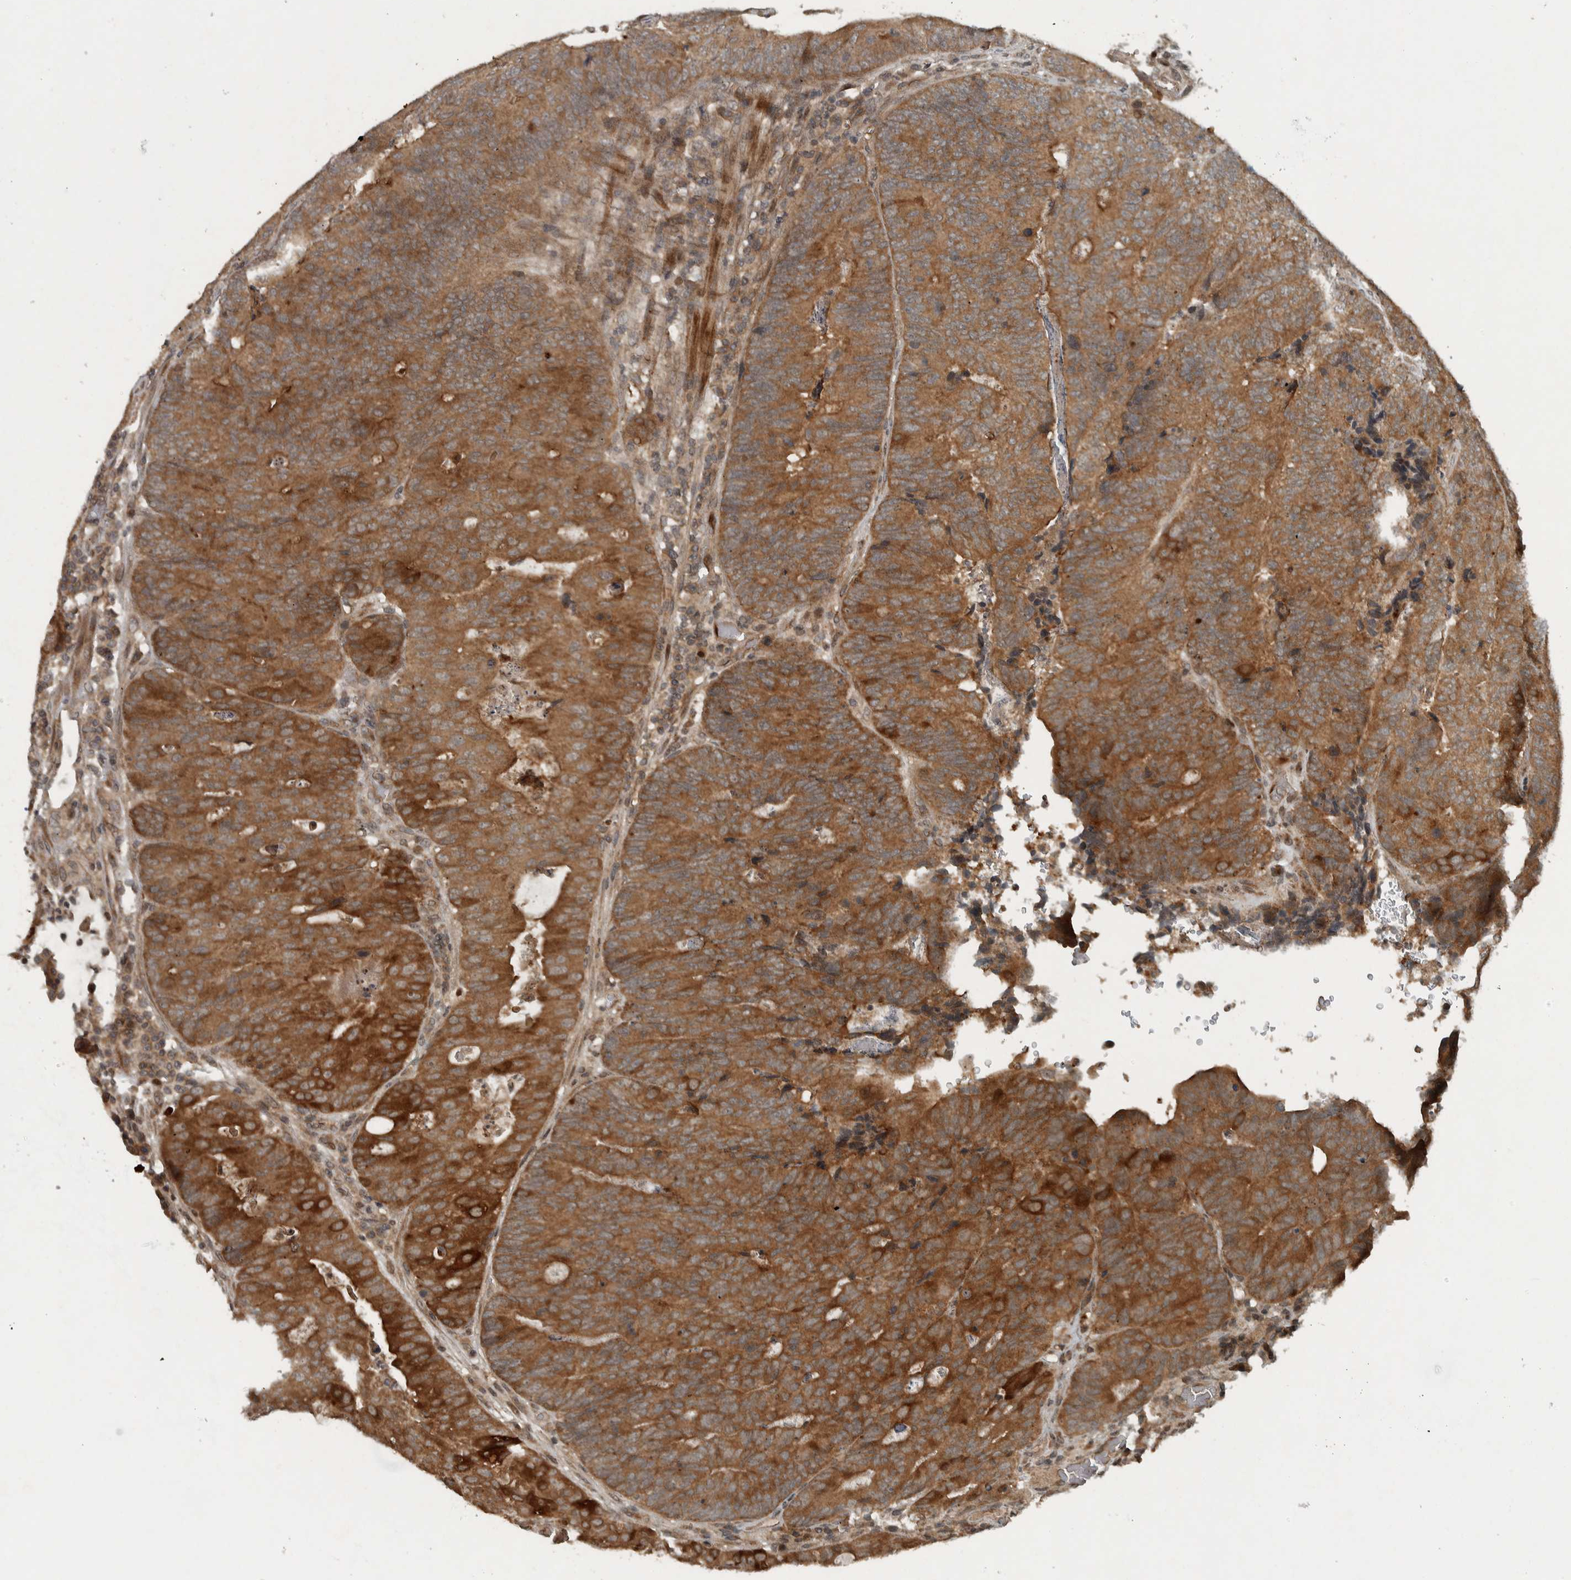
{"staining": {"intensity": "strong", "quantity": ">75%", "location": "cytoplasmic/membranous"}, "tissue": "colorectal cancer", "cell_type": "Tumor cells", "image_type": "cancer", "snomed": [{"axis": "morphology", "description": "Adenocarcinoma, NOS"}, {"axis": "topography", "description": "Colon"}], "caption": "The micrograph reveals immunohistochemical staining of colorectal cancer. There is strong cytoplasmic/membranous staining is seen in about >75% of tumor cells. (DAB (3,3'-diaminobenzidine) = brown stain, brightfield microscopy at high magnification).", "gene": "KIFAP3", "patient": {"sex": "female", "age": 67}}